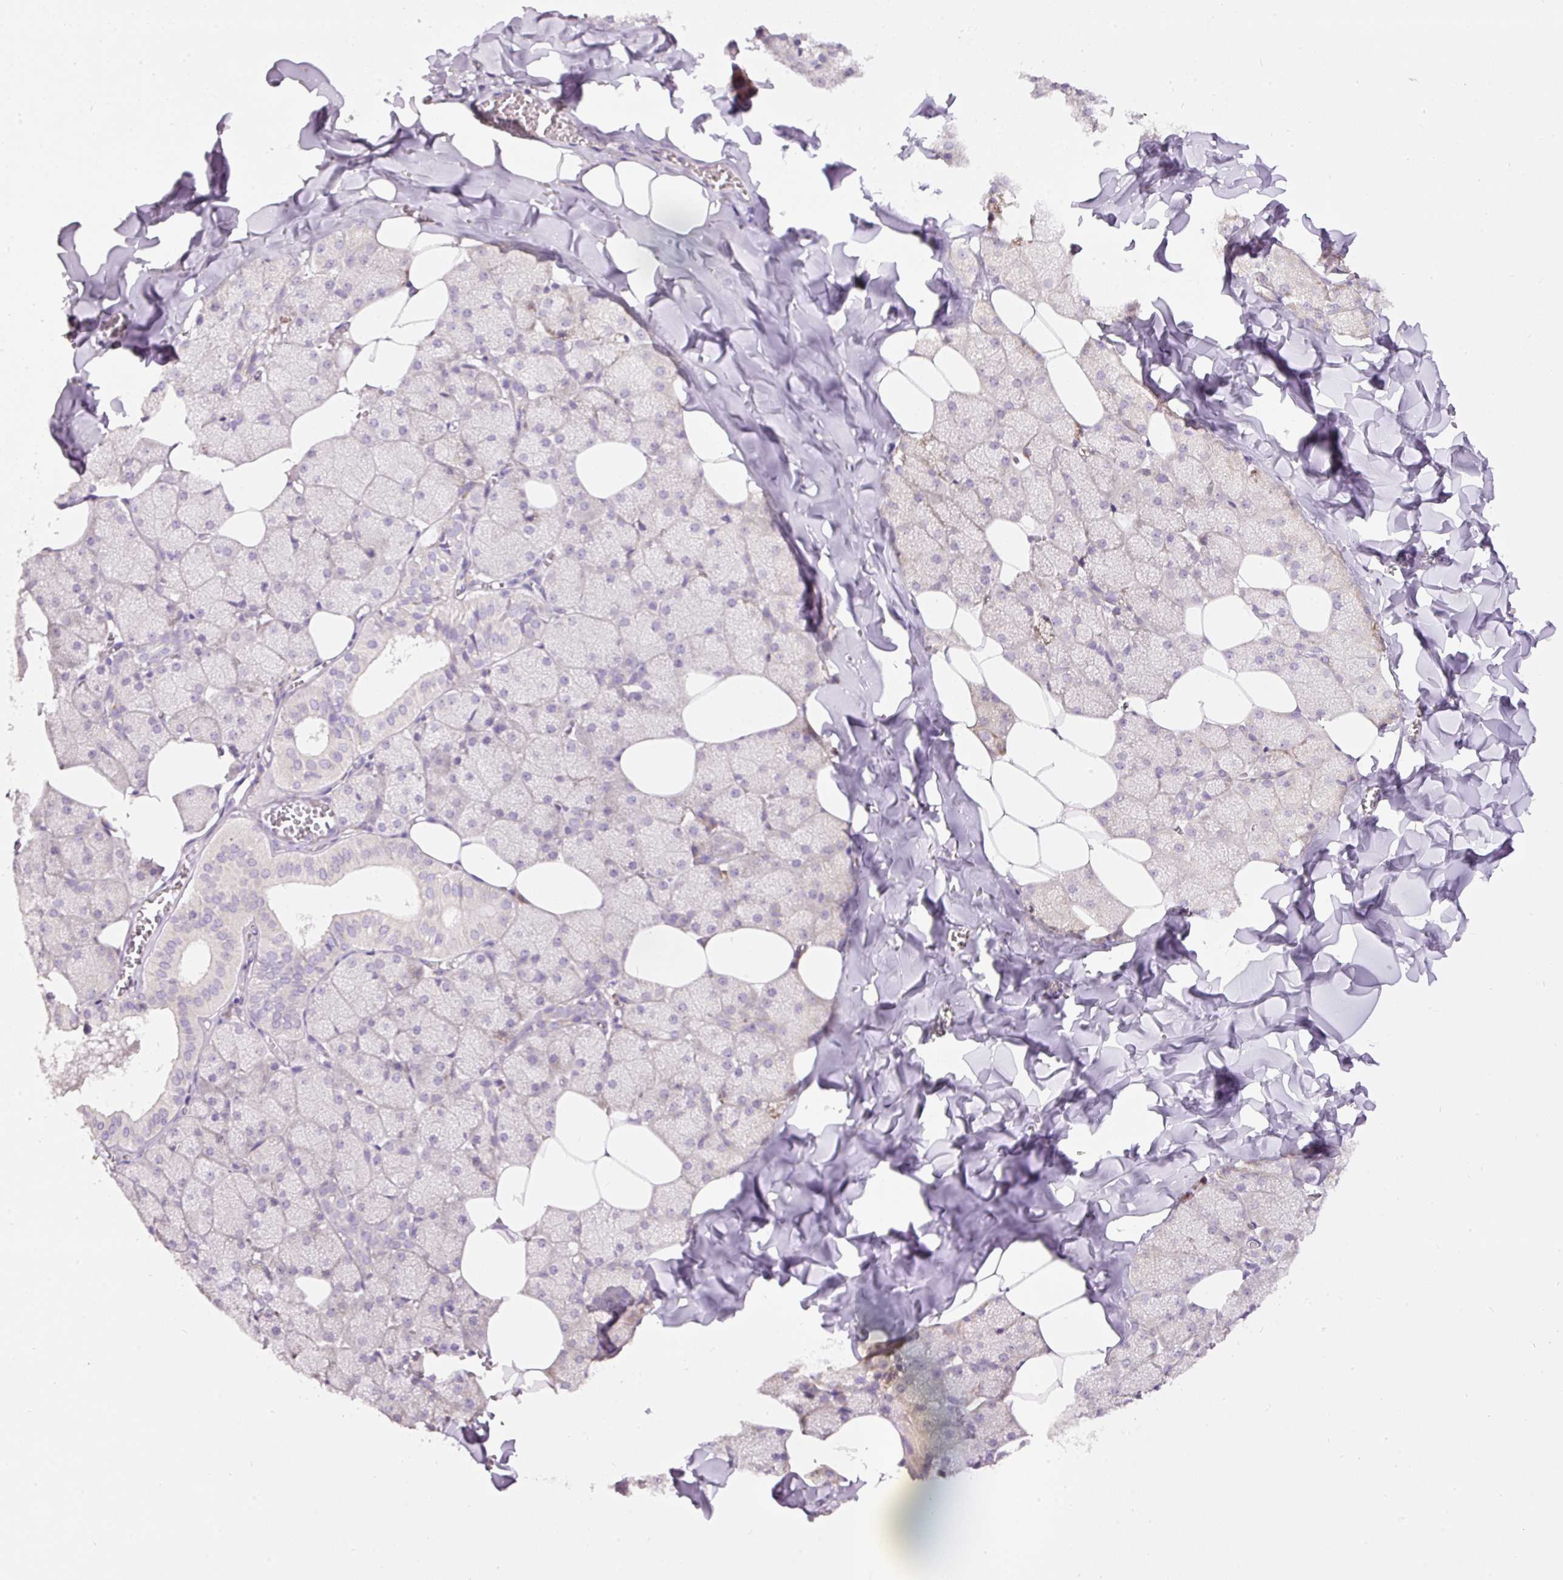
{"staining": {"intensity": "strong", "quantity": "25%-75%", "location": "cytoplasmic/membranous"}, "tissue": "salivary gland", "cell_type": "Glandular cells", "image_type": "normal", "snomed": [{"axis": "morphology", "description": "Normal tissue, NOS"}, {"axis": "topography", "description": "Salivary gland"}, {"axis": "topography", "description": "Peripheral nerve tissue"}], "caption": "The photomicrograph shows immunohistochemical staining of benign salivary gland. There is strong cytoplasmic/membranous staining is present in about 25%-75% of glandular cells. The staining is performed using DAB (3,3'-diaminobenzidine) brown chromogen to label protein expression. The nuclei are counter-stained blue using hematoxylin.", "gene": "RSPO2", "patient": {"sex": "male", "age": 38}}